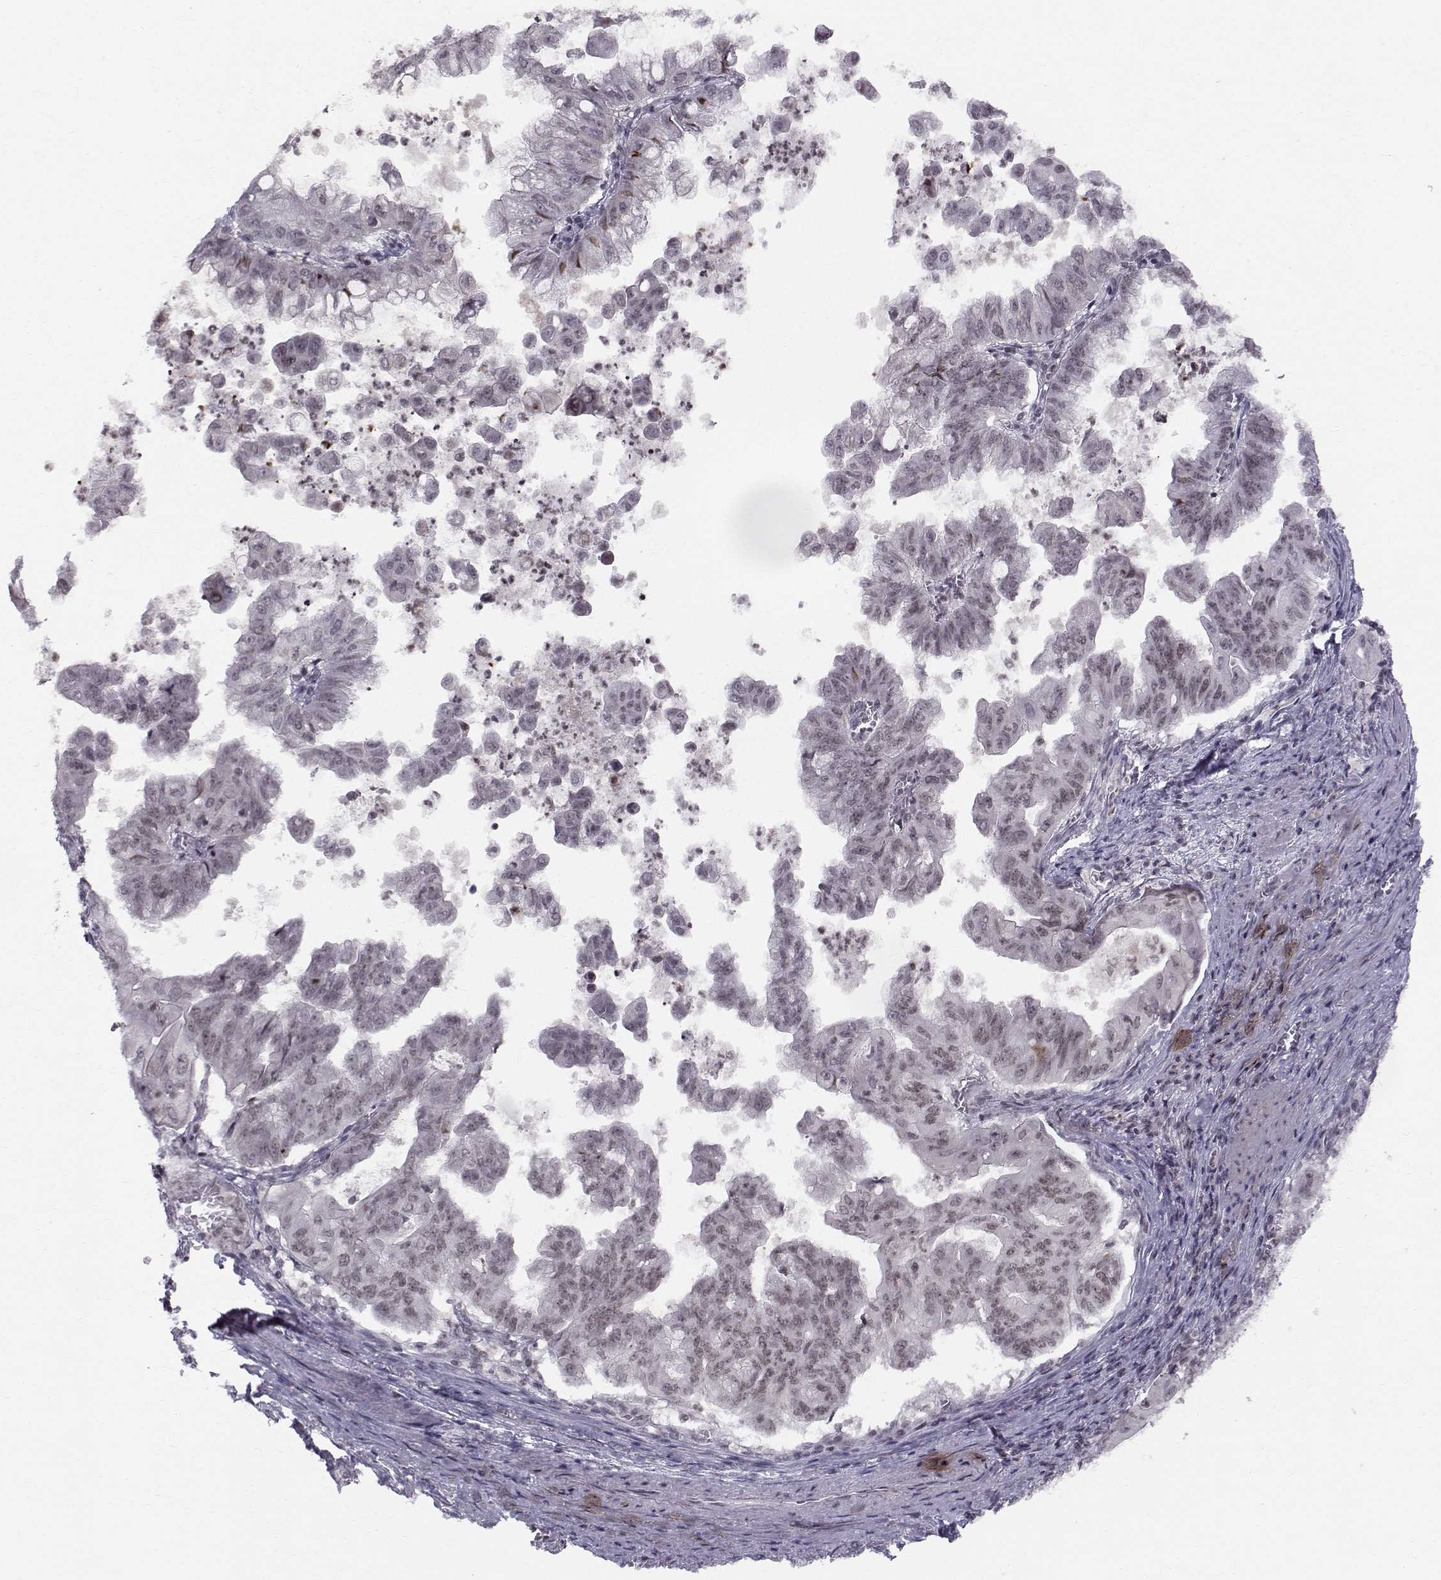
{"staining": {"intensity": "negative", "quantity": "none", "location": "none"}, "tissue": "stomach cancer", "cell_type": "Tumor cells", "image_type": "cancer", "snomed": [{"axis": "morphology", "description": "Adenocarcinoma, NOS"}, {"axis": "topography", "description": "Stomach, upper"}], "caption": "The histopathology image demonstrates no staining of tumor cells in stomach adenocarcinoma.", "gene": "MARCHF4", "patient": {"sex": "male", "age": 80}}